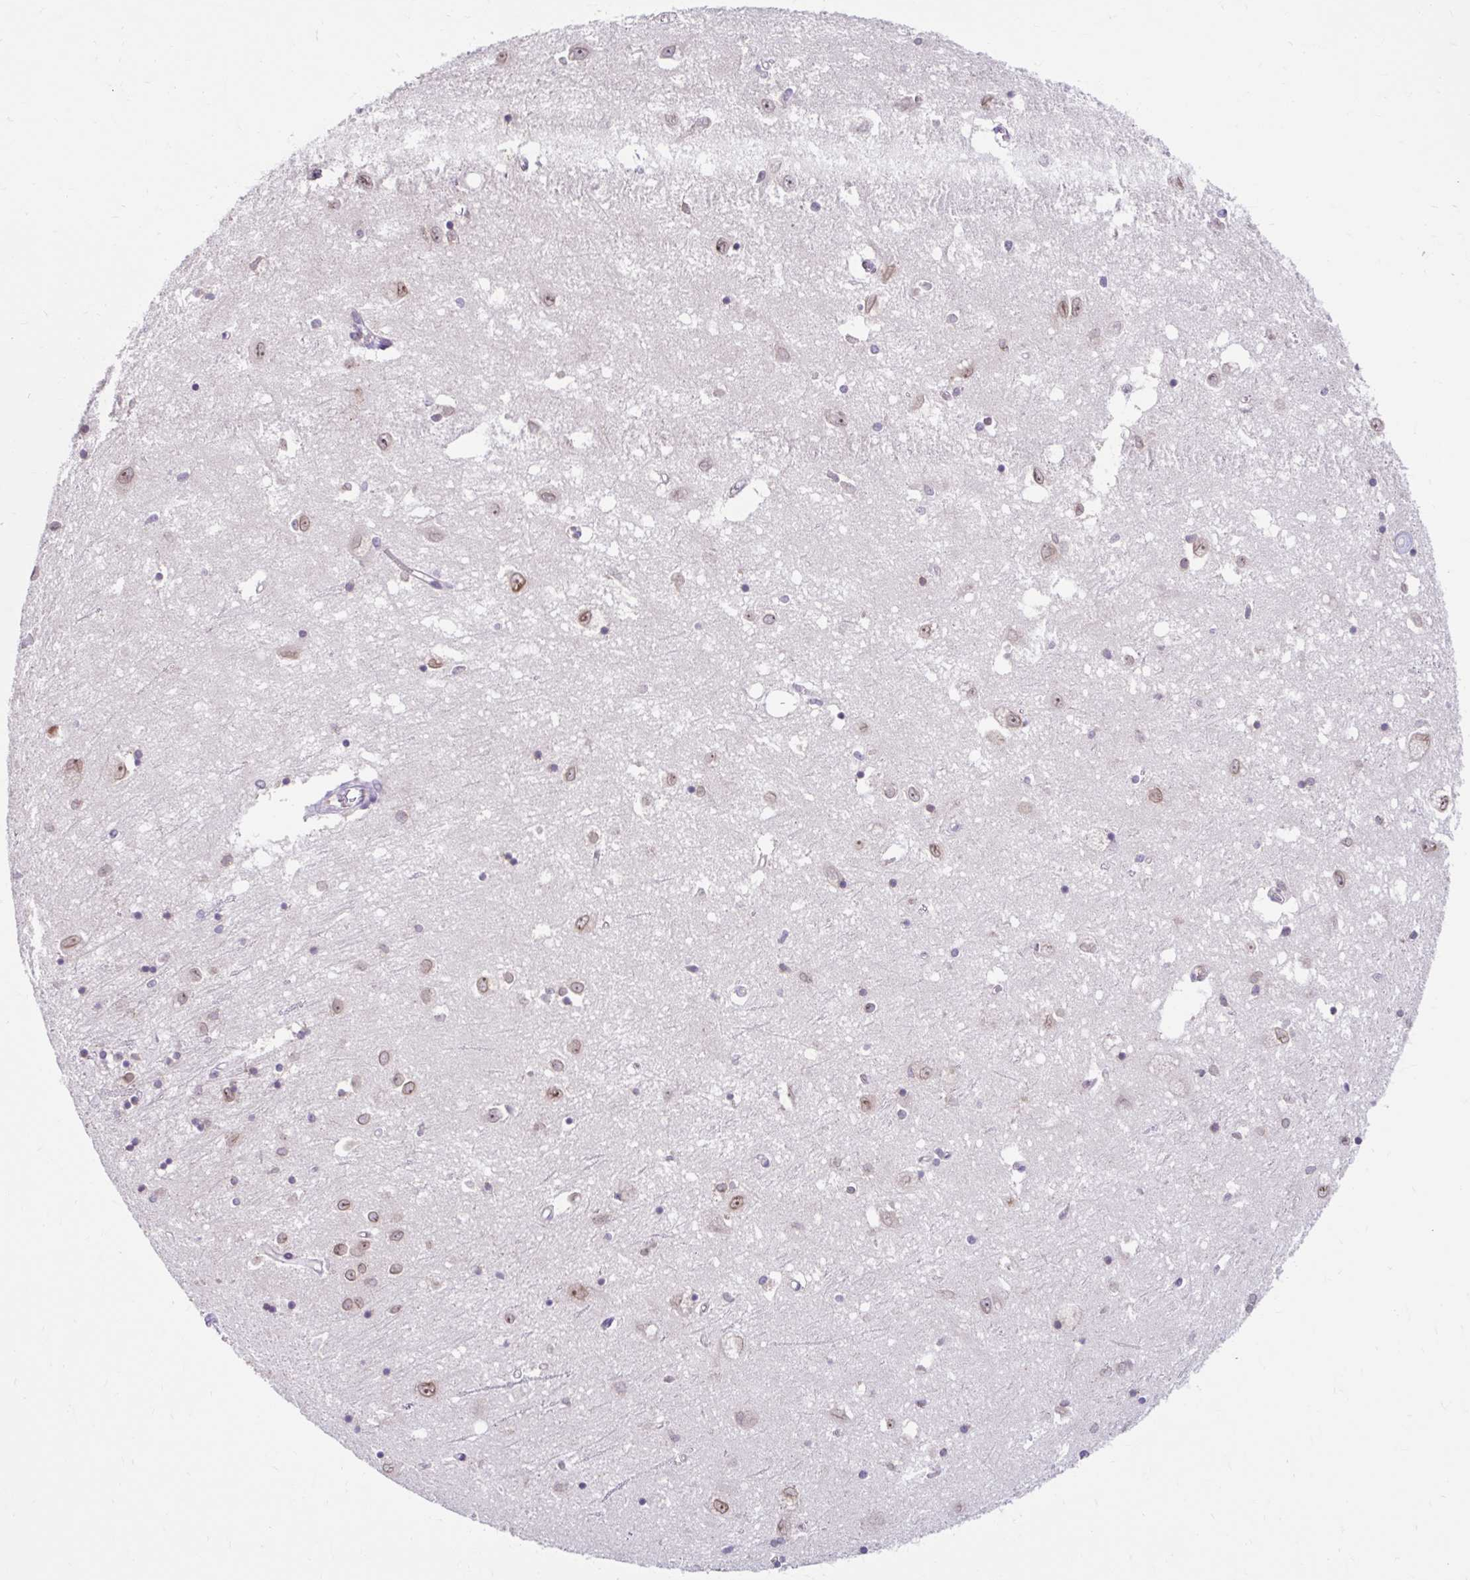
{"staining": {"intensity": "negative", "quantity": "none", "location": "none"}, "tissue": "caudate", "cell_type": "Glial cells", "image_type": "normal", "snomed": [{"axis": "morphology", "description": "Normal tissue, NOS"}, {"axis": "topography", "description": "Lateral ventricle wall"}], "caption": "Immunohistochemical staining of benign human caudate demonstrates no significant expression in glial cells.", "gene": "NT5C1B", "patient": {"sex": "male", "age": 70}}